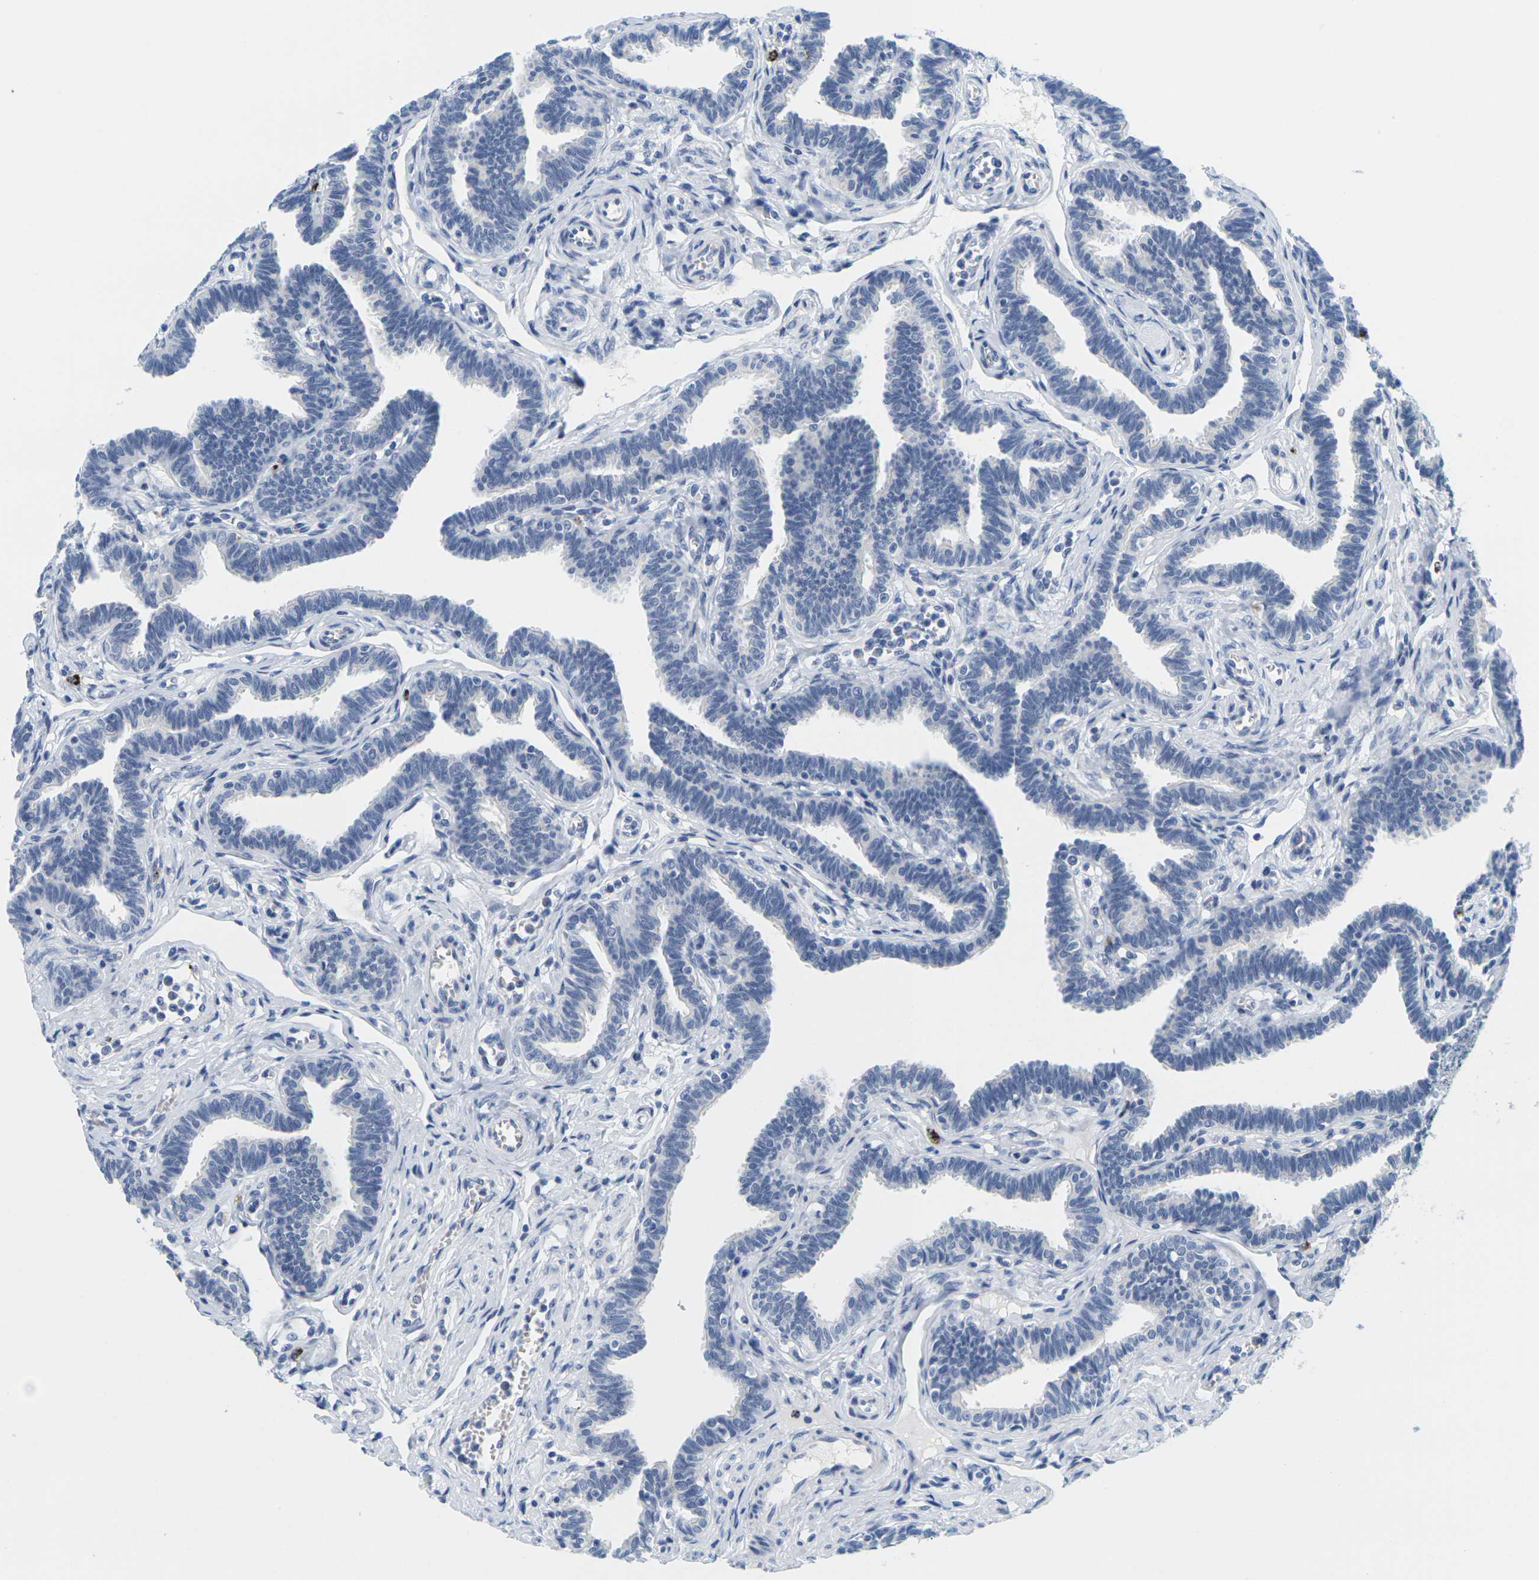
{"staining": {"intensity": "negative", "quantity": "none", "location": "none"}, "tissue": "fallopian tube", "cell_type": "Glandular cells", "image_type": "normal", "snomed": [{"axis": "morphology", "description": "Normal tissue, NOS"}, {"axis": "topography", "description": "Fallopian tube"}, {"axis": "topography", "description": "Ovary"}], "caption": "This photomicrograph is of normal fallopian tube stained with IHC to label a protein in brown with the nuclei are counter-stained blue. There is no positivity in glandular cells.", "gene": "HLA", "patient": {"sex": "female", "age": 23}}